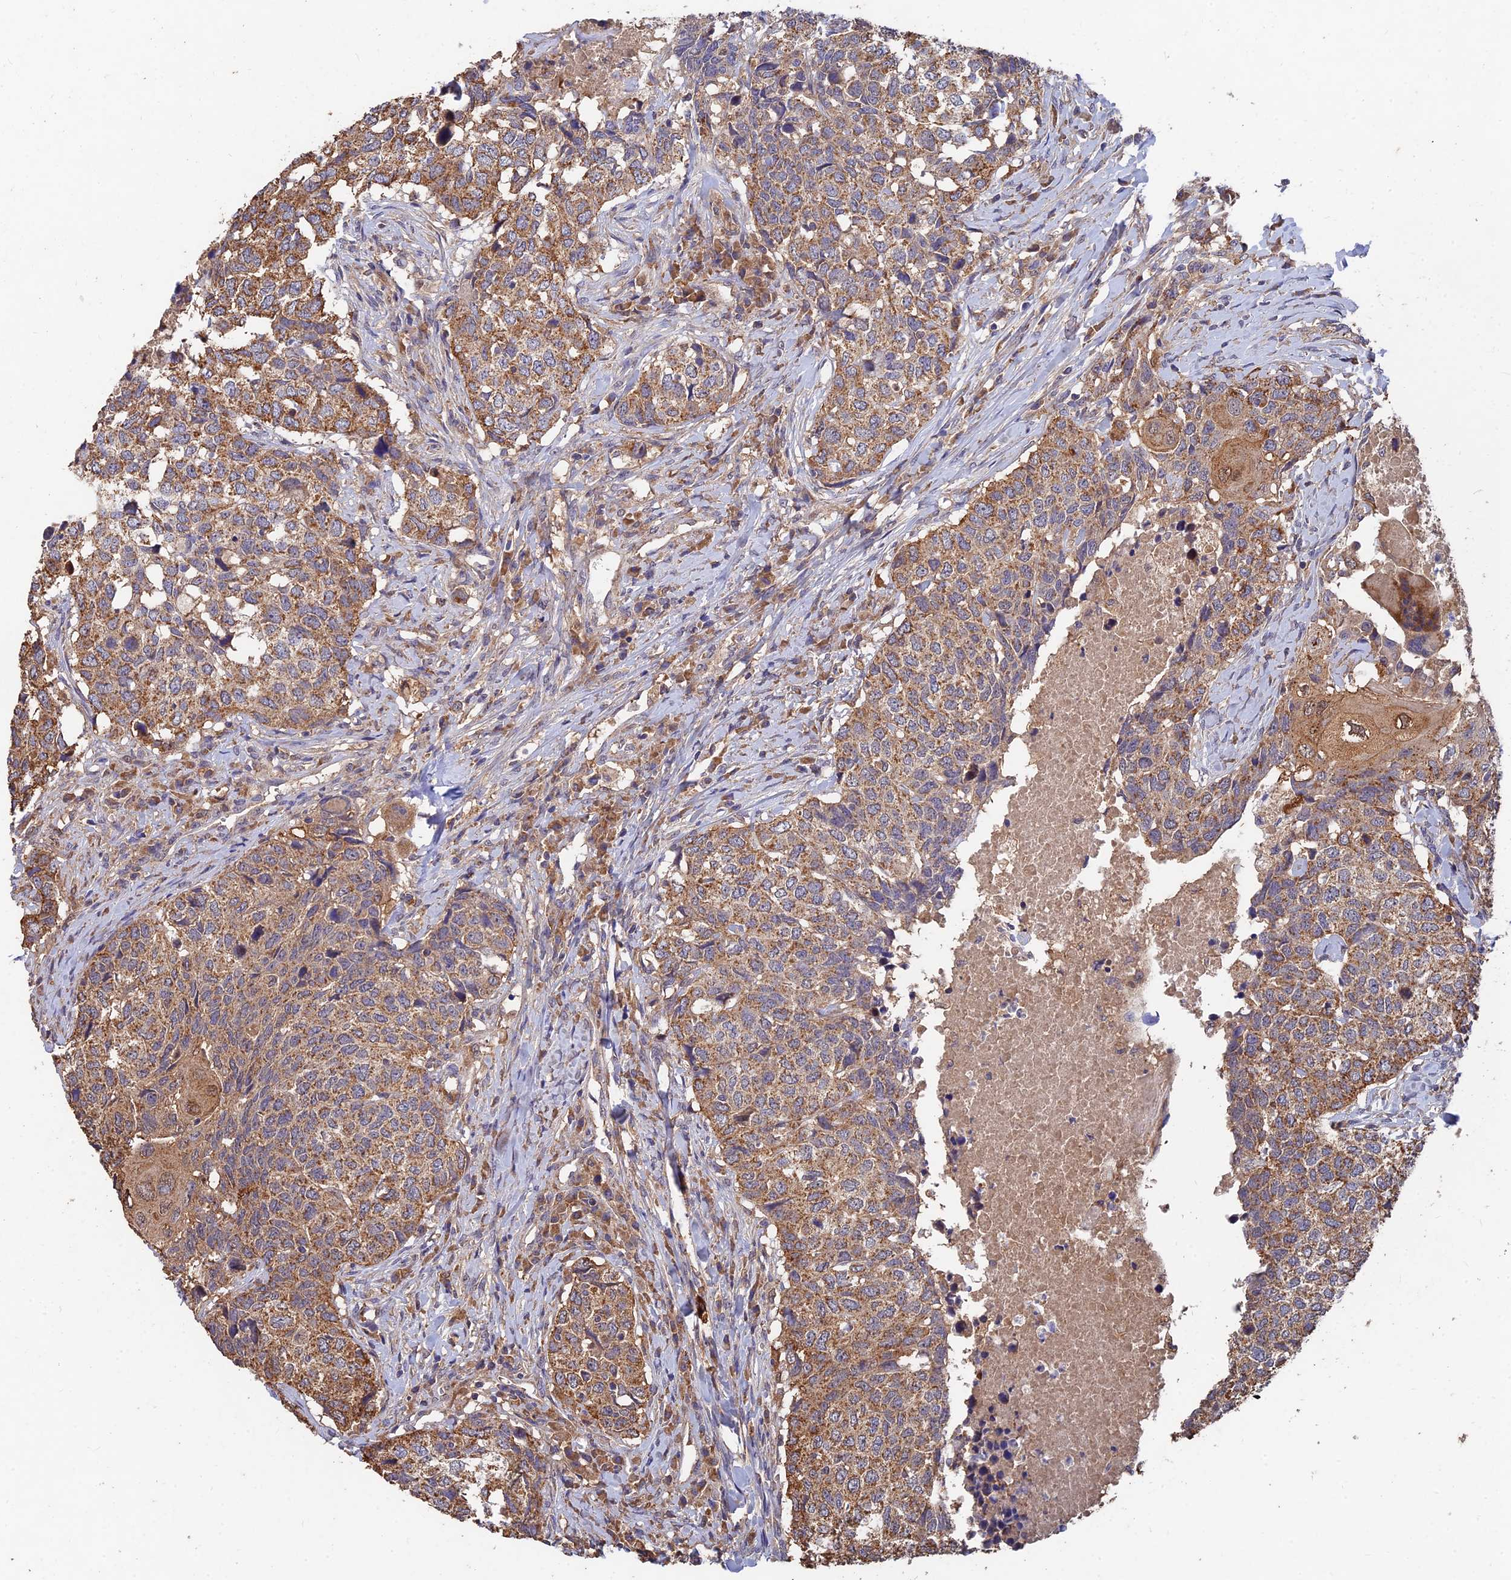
{"staining": {"intensity": "moderate", "quantity": ">75%", "location": "cytoplasmic/membranous"}, "tissue": "head and neck cancer", "cell_type": "Tumor cells", "image_type": "cancer", "snomed": [{"axis": "morphology", "description": "Squamous cell carcinoma, NOS"}, {"axis": "topography", "description": "Head-Neck"}], "caption": "Squamous cell carcinoma (head and neck) tissue displays moderate cytoplasmic/membranous expression in about >75% of tumor cells, visualized by immunohistochemistry.", "gene": "SLC38A11", "patient": {"sex": "male", "age": 66}}